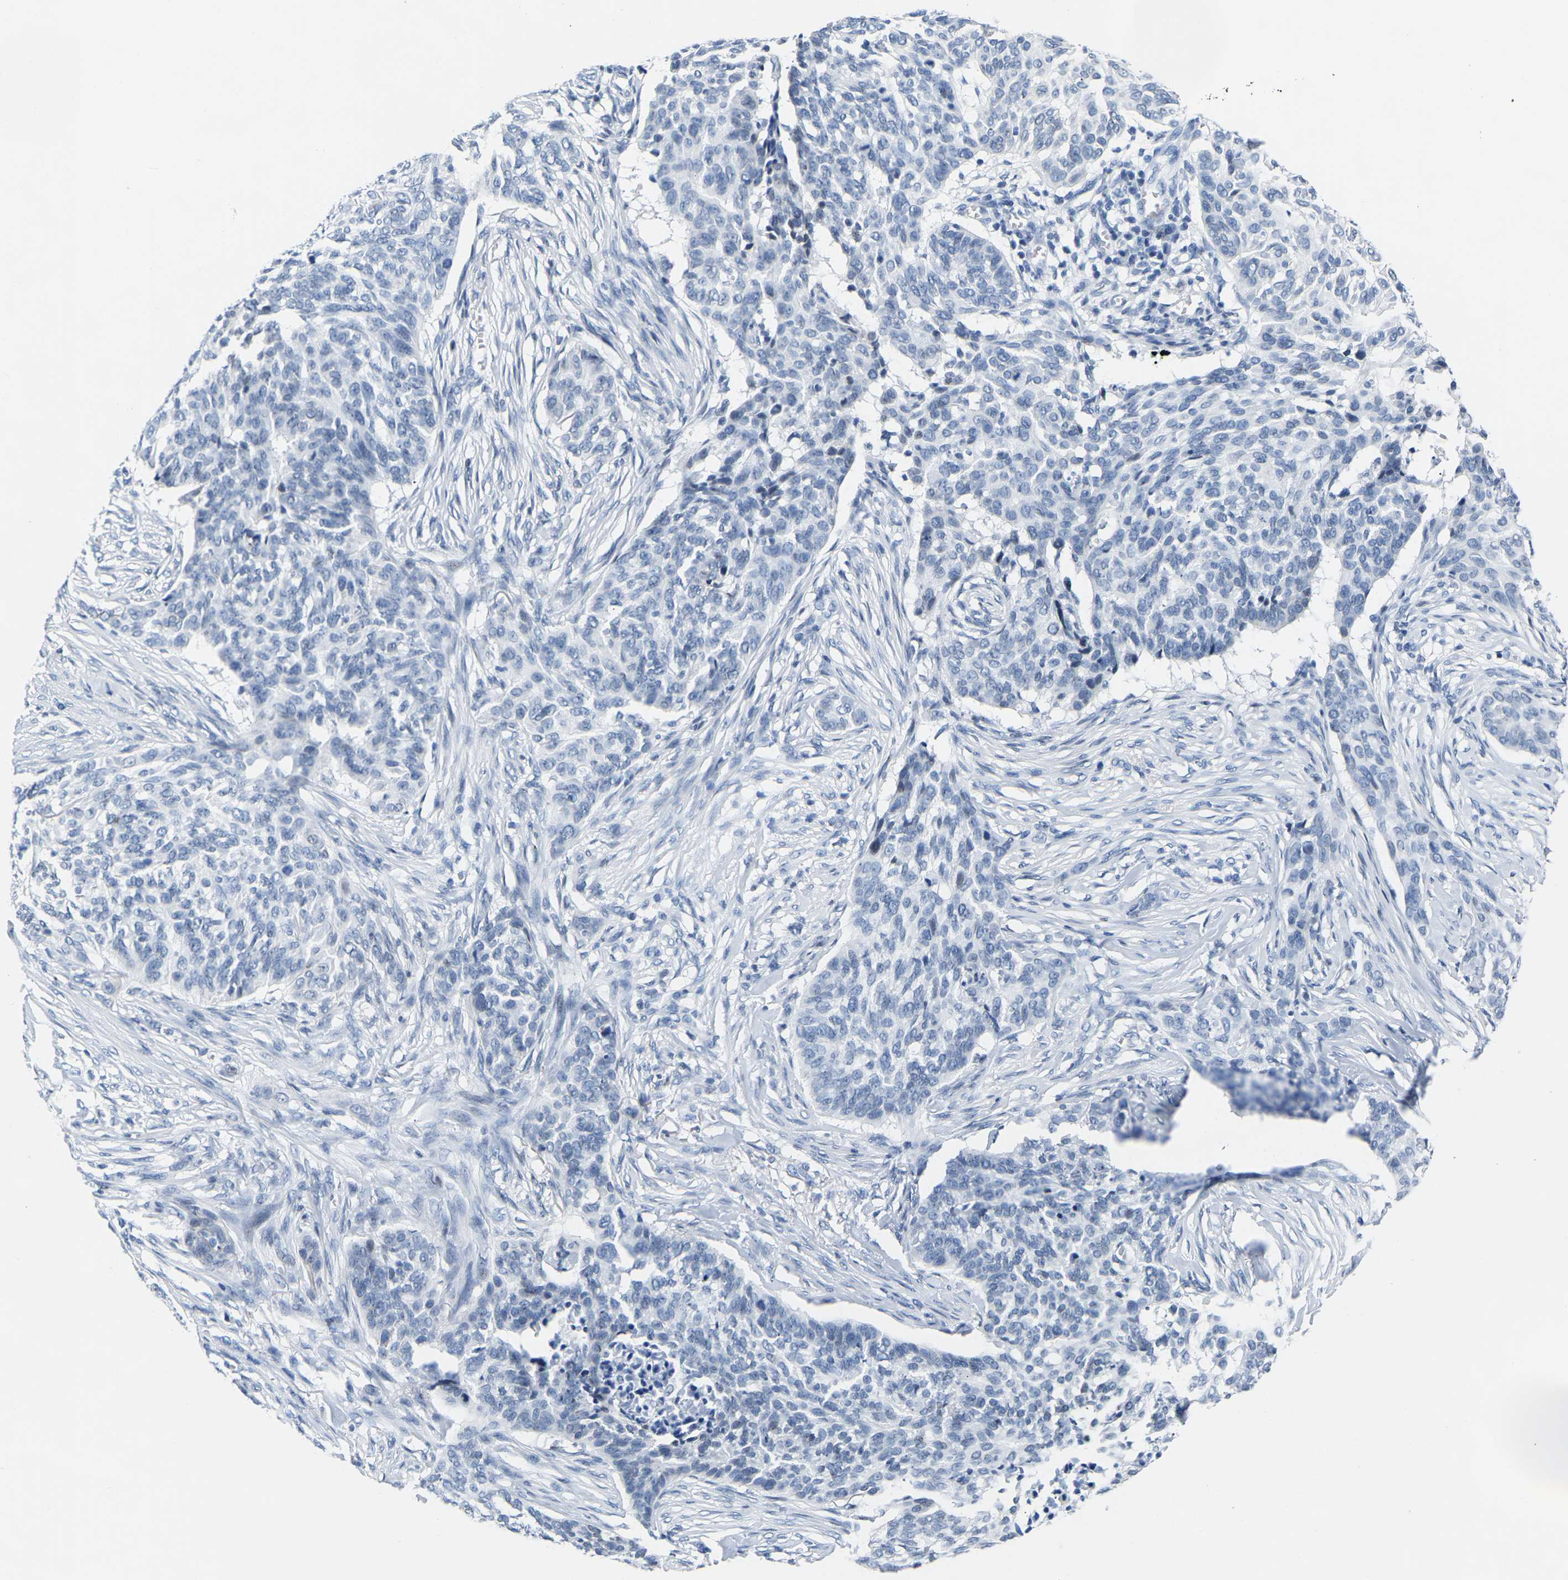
{"staining": {"intensity": "negative", "quantity": "none", "location": "none"}, "tissue": "skin cancer", "cell_type": "Tumor cells", "image_type": "cancer", "snomed": [{"axis": "morphology", "description": "Basal cell carcinoma"}, {"axis": "topography", "description": "Skin"}], "caption": "This is an immunohistochemistry micrograph of skin cancer. There is no expression in tumor cells.", "gene": "UPK3A", "patient": {"sex": "male", "age": 85}}